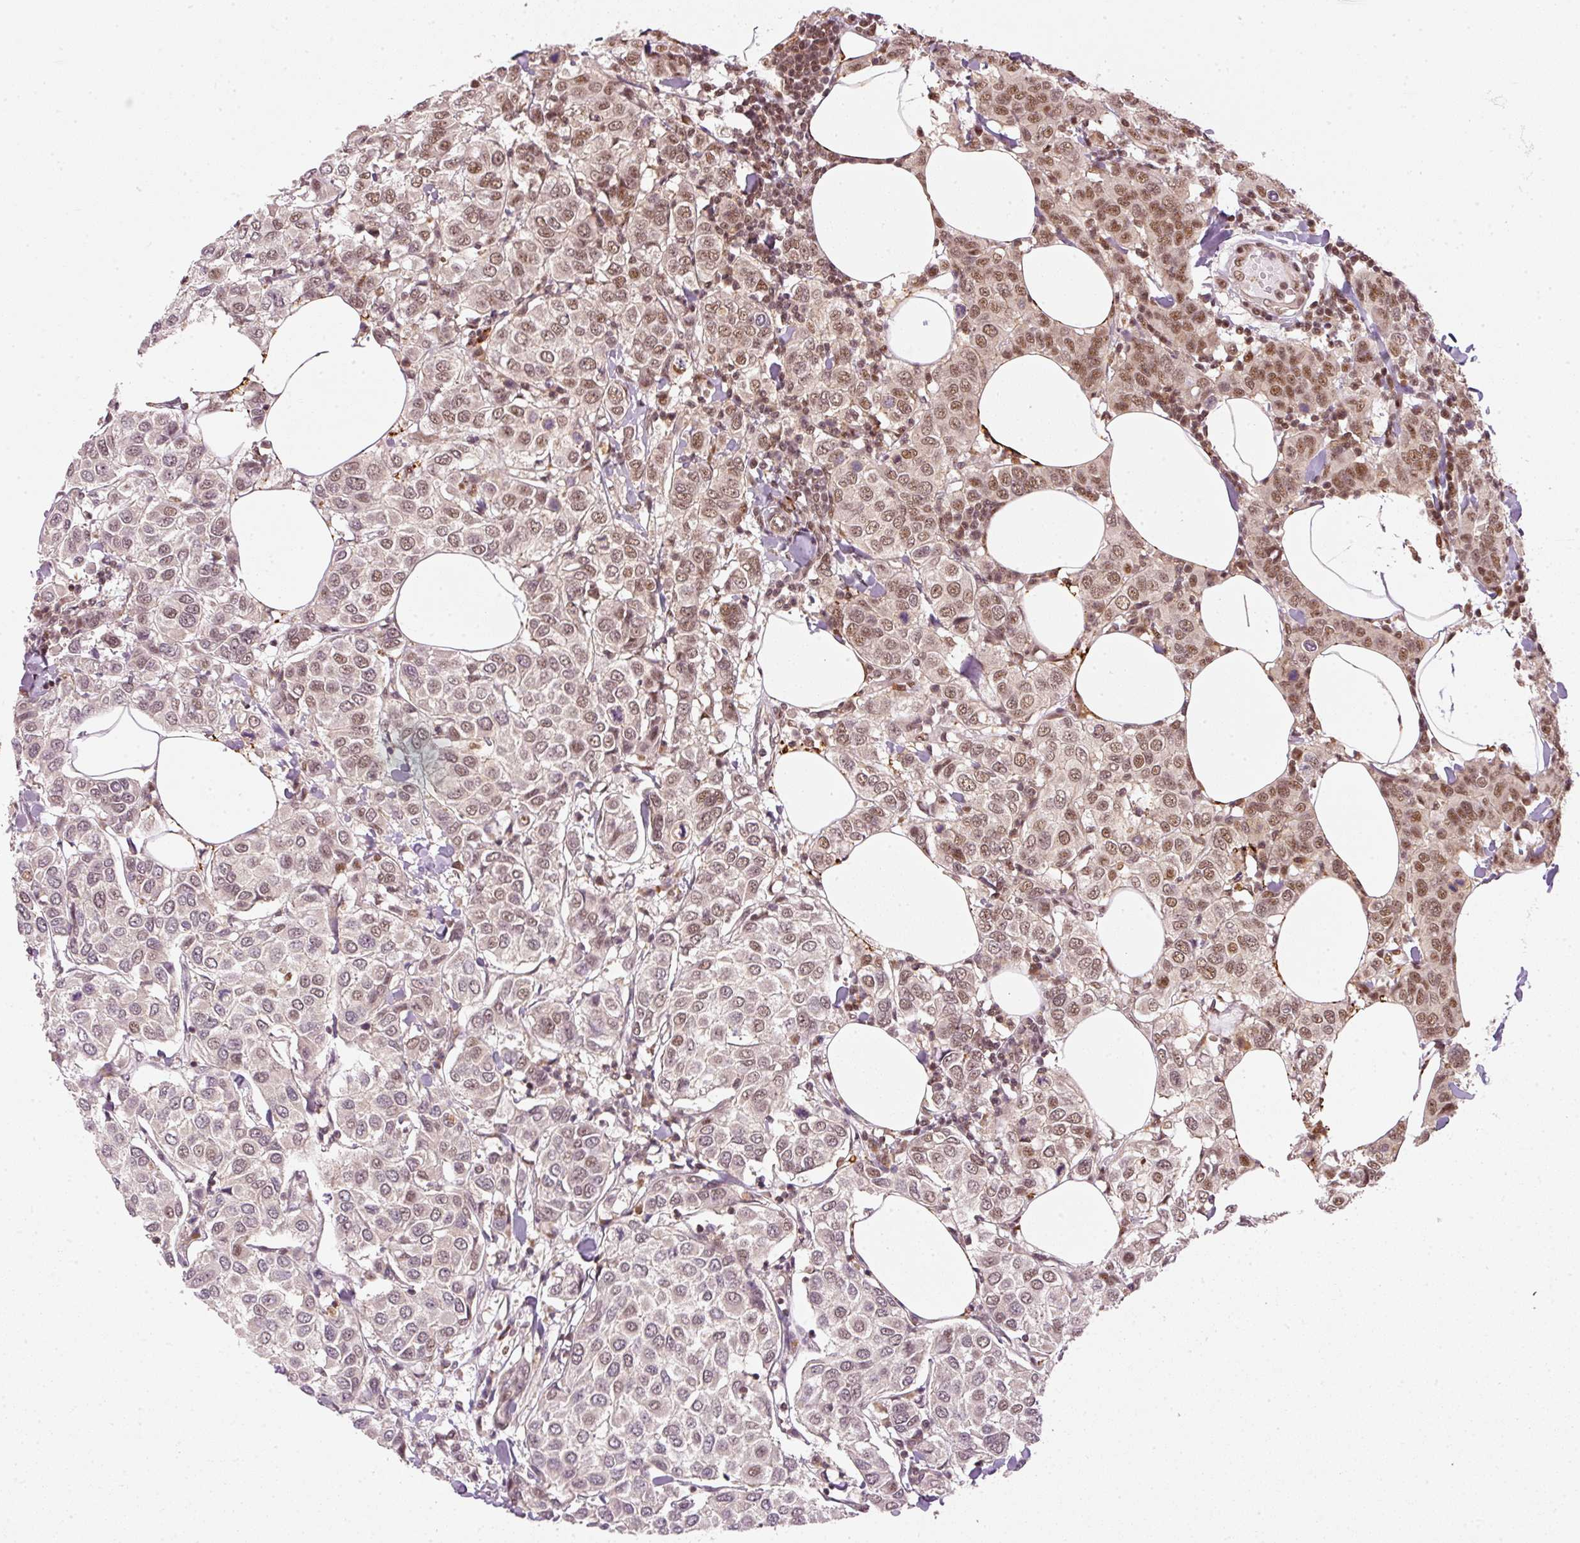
{"staining": {"intensity": "moderate", "quantity": "25%-75%", "location": "nuclear"}, "tissue": "breast cancer", "cell_type": "Tumor cells", "image_type": "cancer", "snomed": [{"axis": "morphology", "description": "Duct carcinoma"}, {"axis": "topography", "description": "Breast"}], "caption": "This is a micrograph of immunohistochemistry staining of invasive ductal carcinoma (breast), which shows moderate expression in the nuclear of tumor cells.", "gene": "THOC6", "patient": {"sex": "female", "age": 55}}